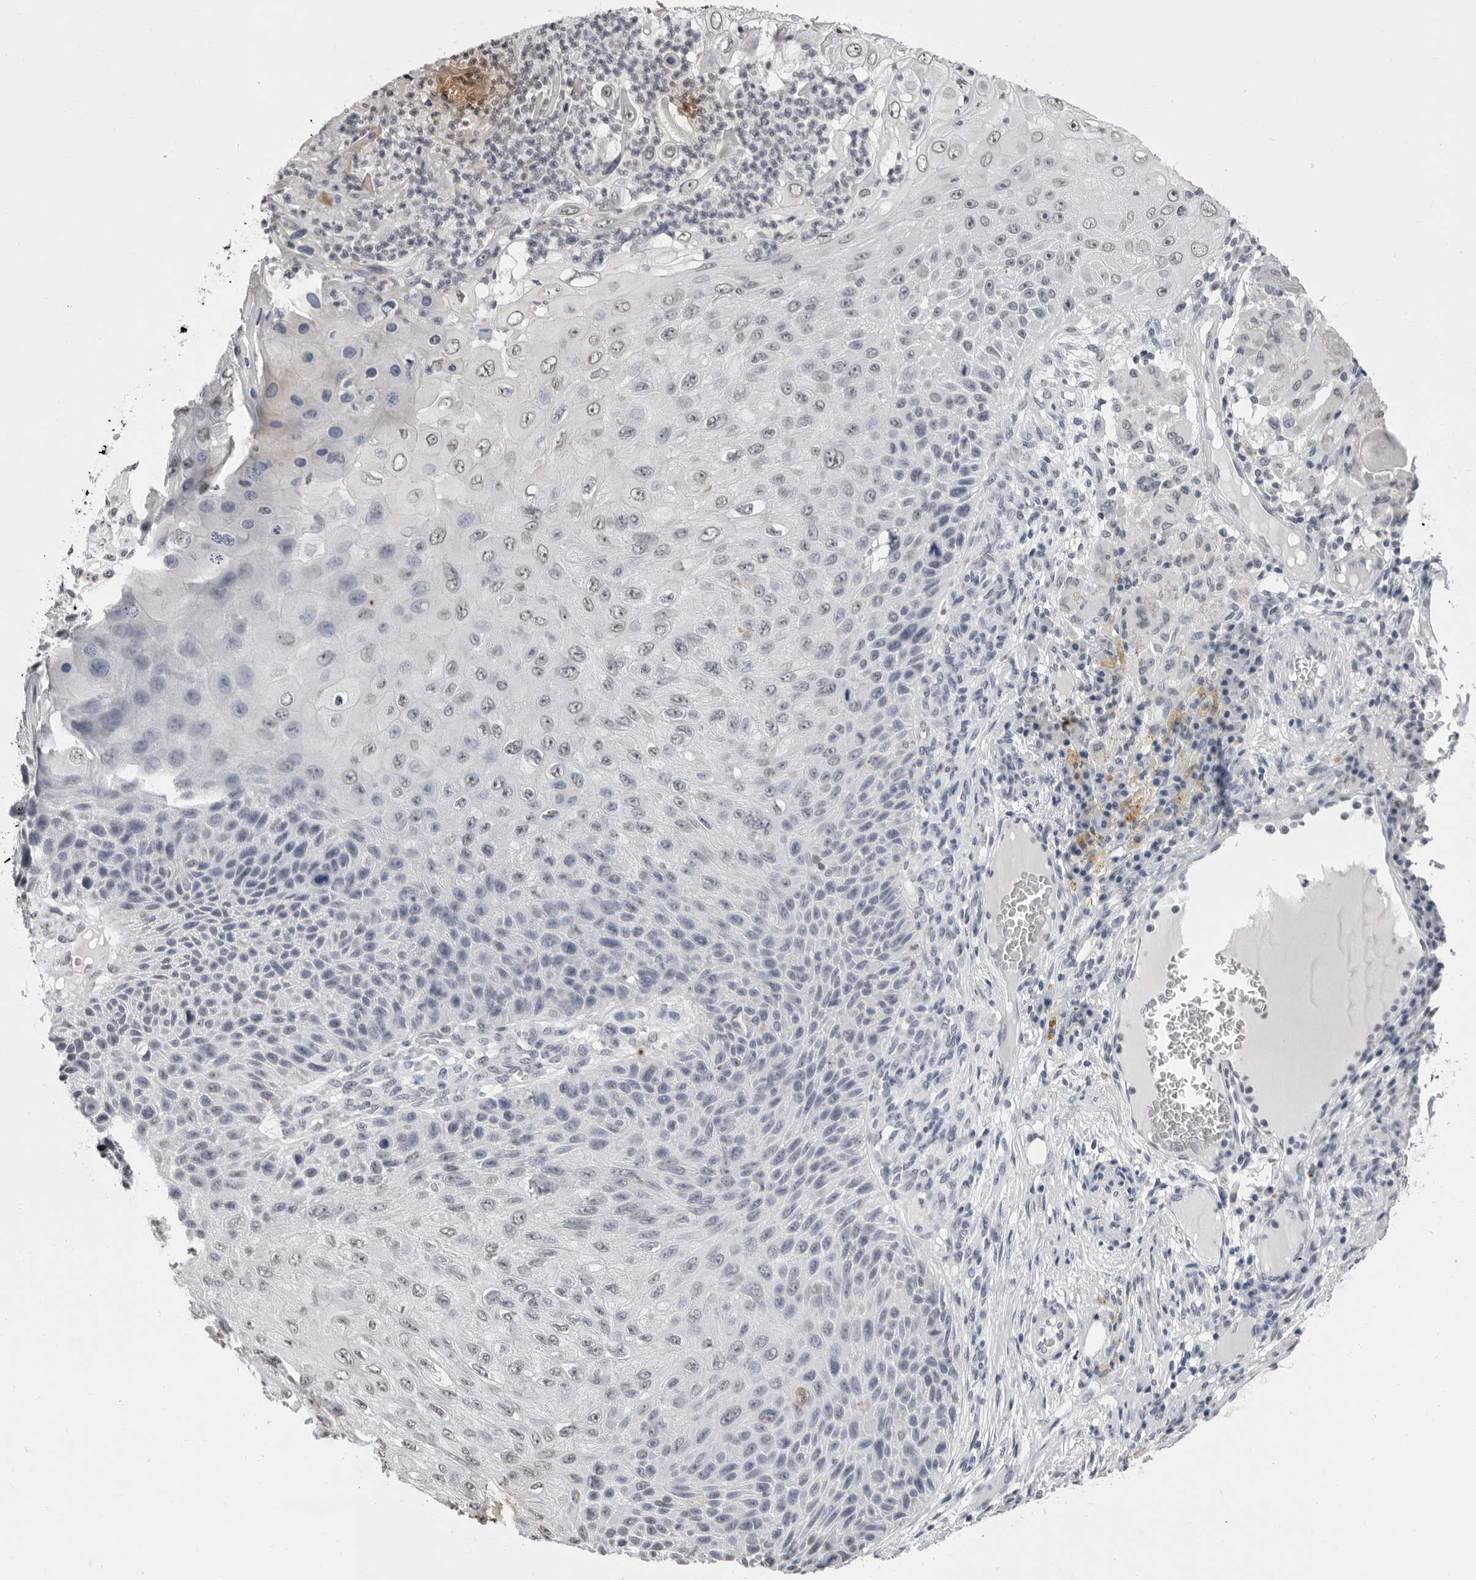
{"staining": {"intensity": "weak", "quantity": "<25%", "location": "nuclear"}, "tissue": "skin cancer", "cell_type": "Tumor cells", "image_type": "cancer", "snomed": [{"axis": "morphology", "description": "Squamous cell carcinoma, NOS"}, {"axis": "topography", "description": "Skin"}], "caption": "Tumor cells are negative for brown protein staining in skin squamous cell carcinoma.", "gene": "HEPACAM", "patient": {"sex": "female", "age": 88}}